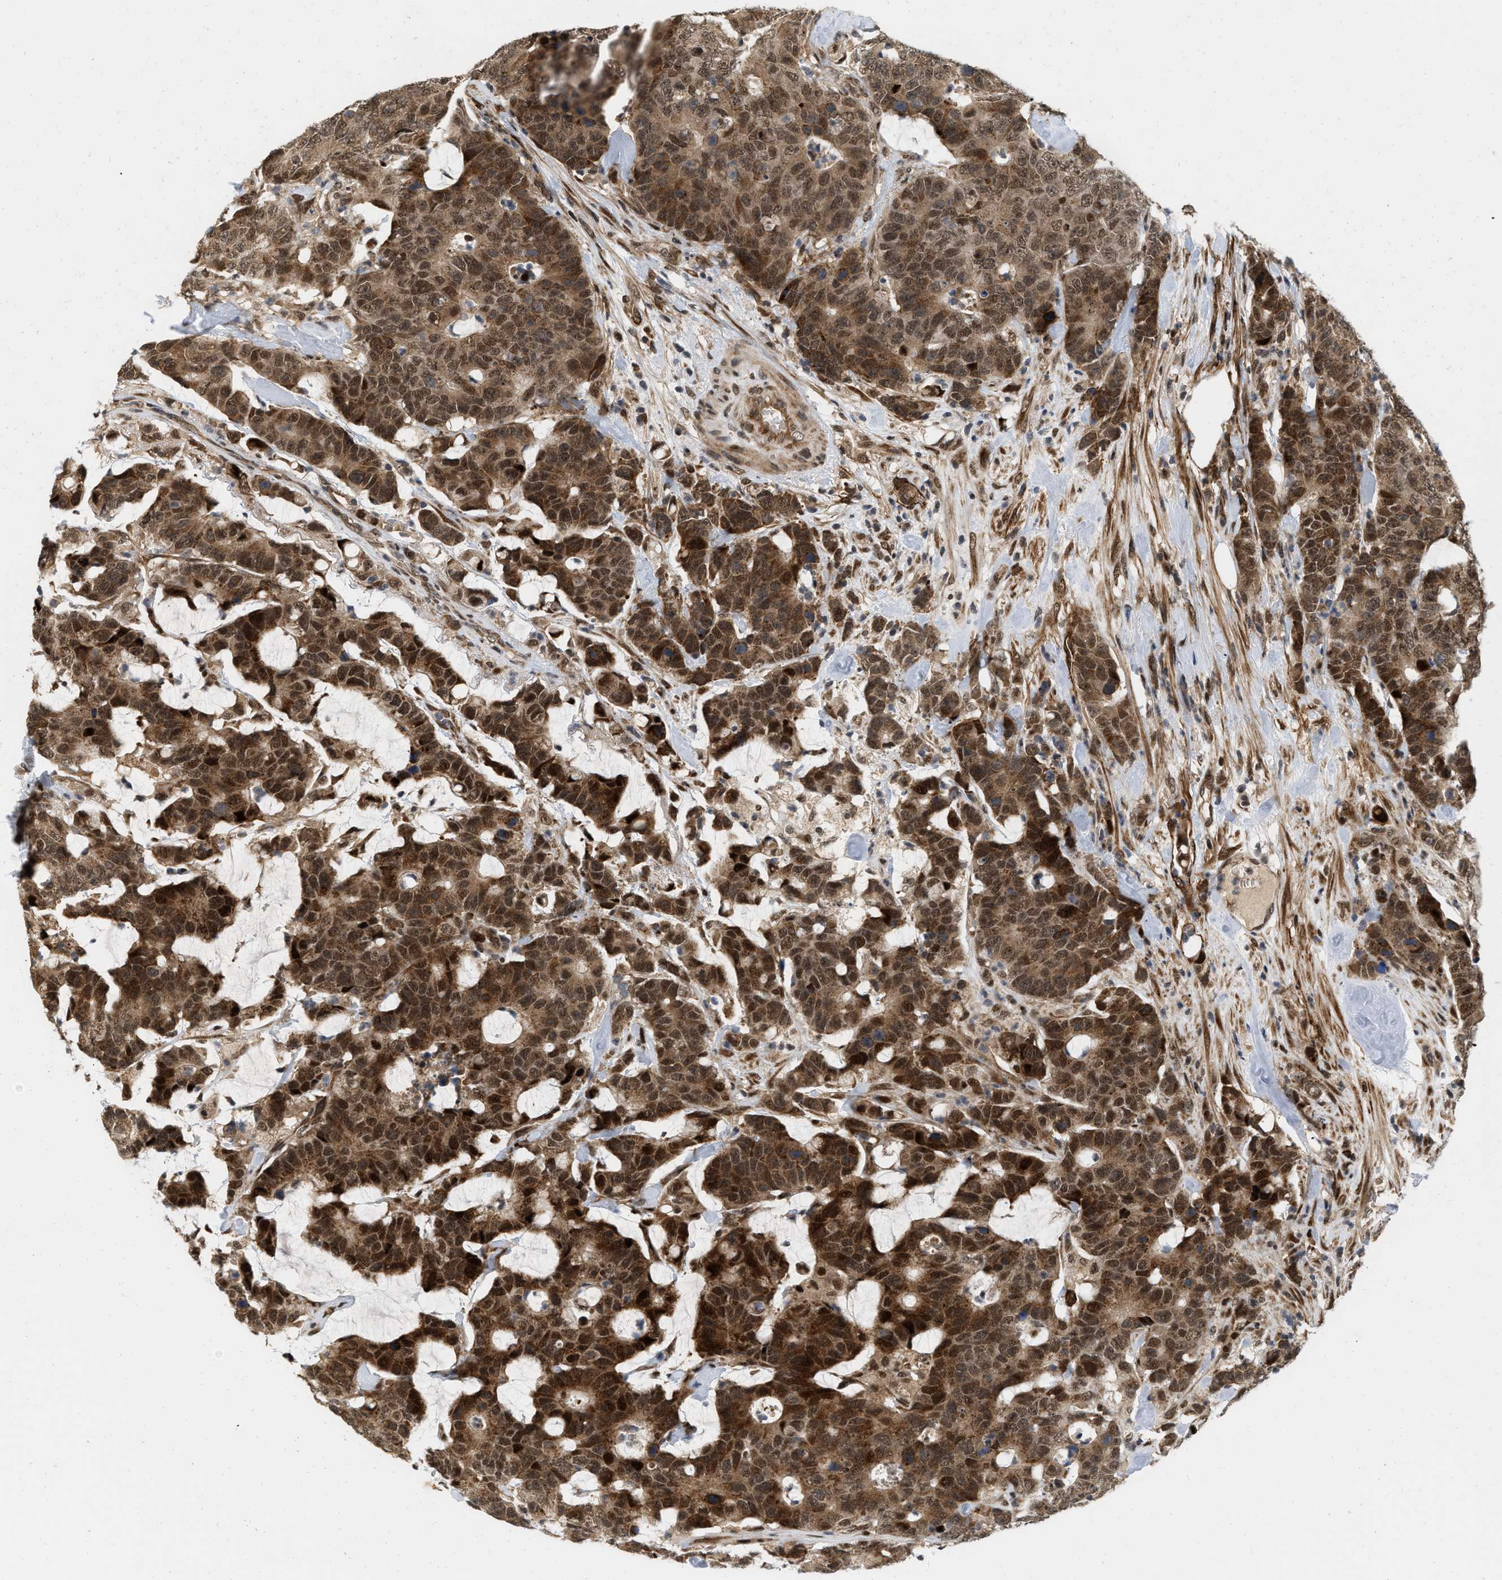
{"staining": {"intensity": "strong", "quantity": ">75%", "location": "cytoplasmic/membranous,nuclear"}, "tissue": "colorectal cancer", "cell_type": "Tumor cells", "image_type": "cancer", "snomed": [{"axis": "morphology", "description": "Adenocarcinoma, NOS"}, {"axis": "topography", "description": "Colon"}], "caption": "Colorectal adenocarcinoma was stained to show a protein in brown. There is high levels of strong cytoplasmic/membranous and nuclear staining in about >75% of tumor cells.", "gene": "ANKRD11", "patient": {"sex": "female", "age": 86}}